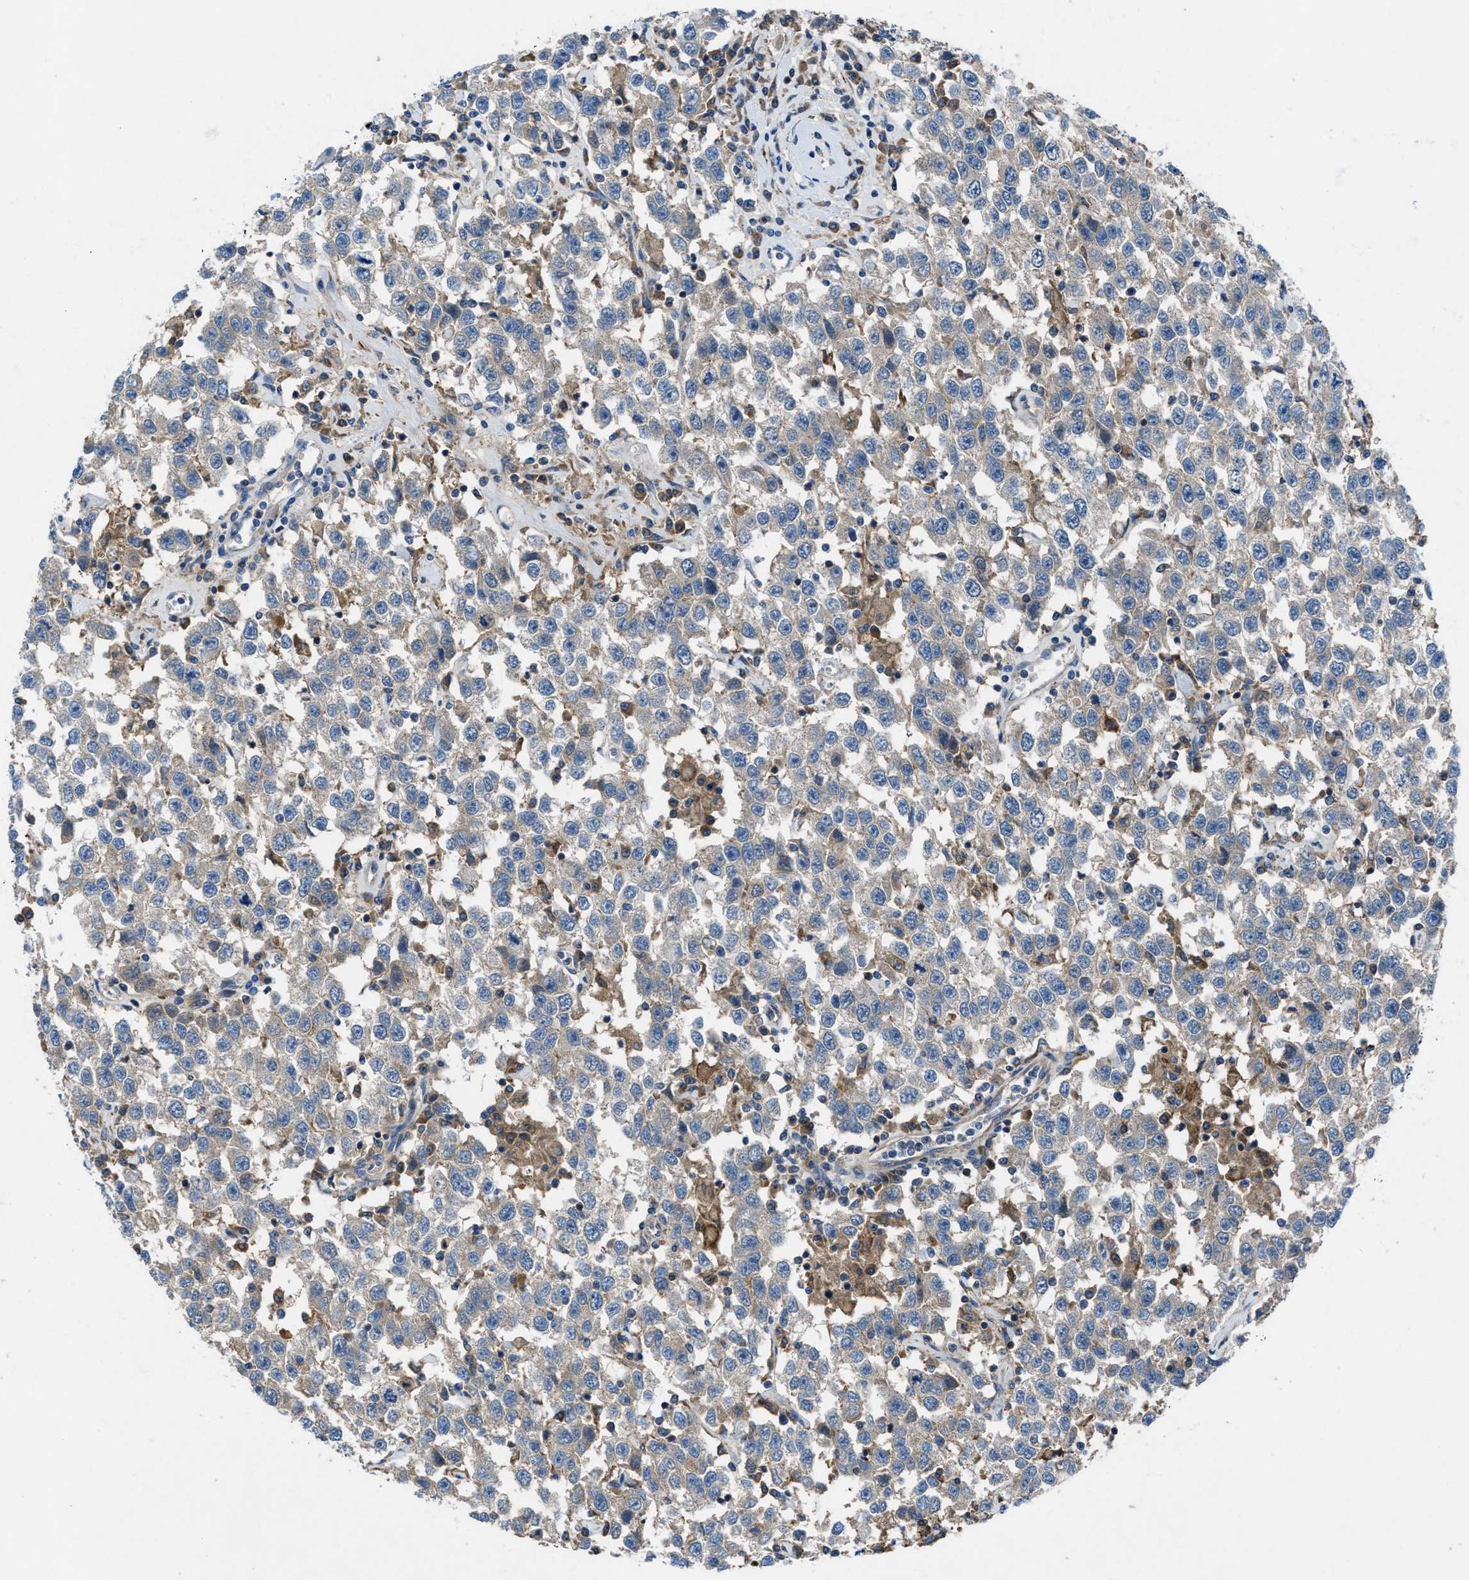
{"staining": {"intensity": "weak", "quantity": "<25%", "location": "cytoplasmic/membranous"}, "tissue": "testis cancer", "cell_type": "Tumor cells", "image_type": "cancer", "snomed": [{"axis": "morphology", "description": "Seminoma, NOS"}, {"axis": "topography", "description": "Testis"}], "caption": "Tumor cells are negative for protein expression in human testis cancer.", "gene": "MAP3K20", "patient": {"sex": "male", "age": 41}}